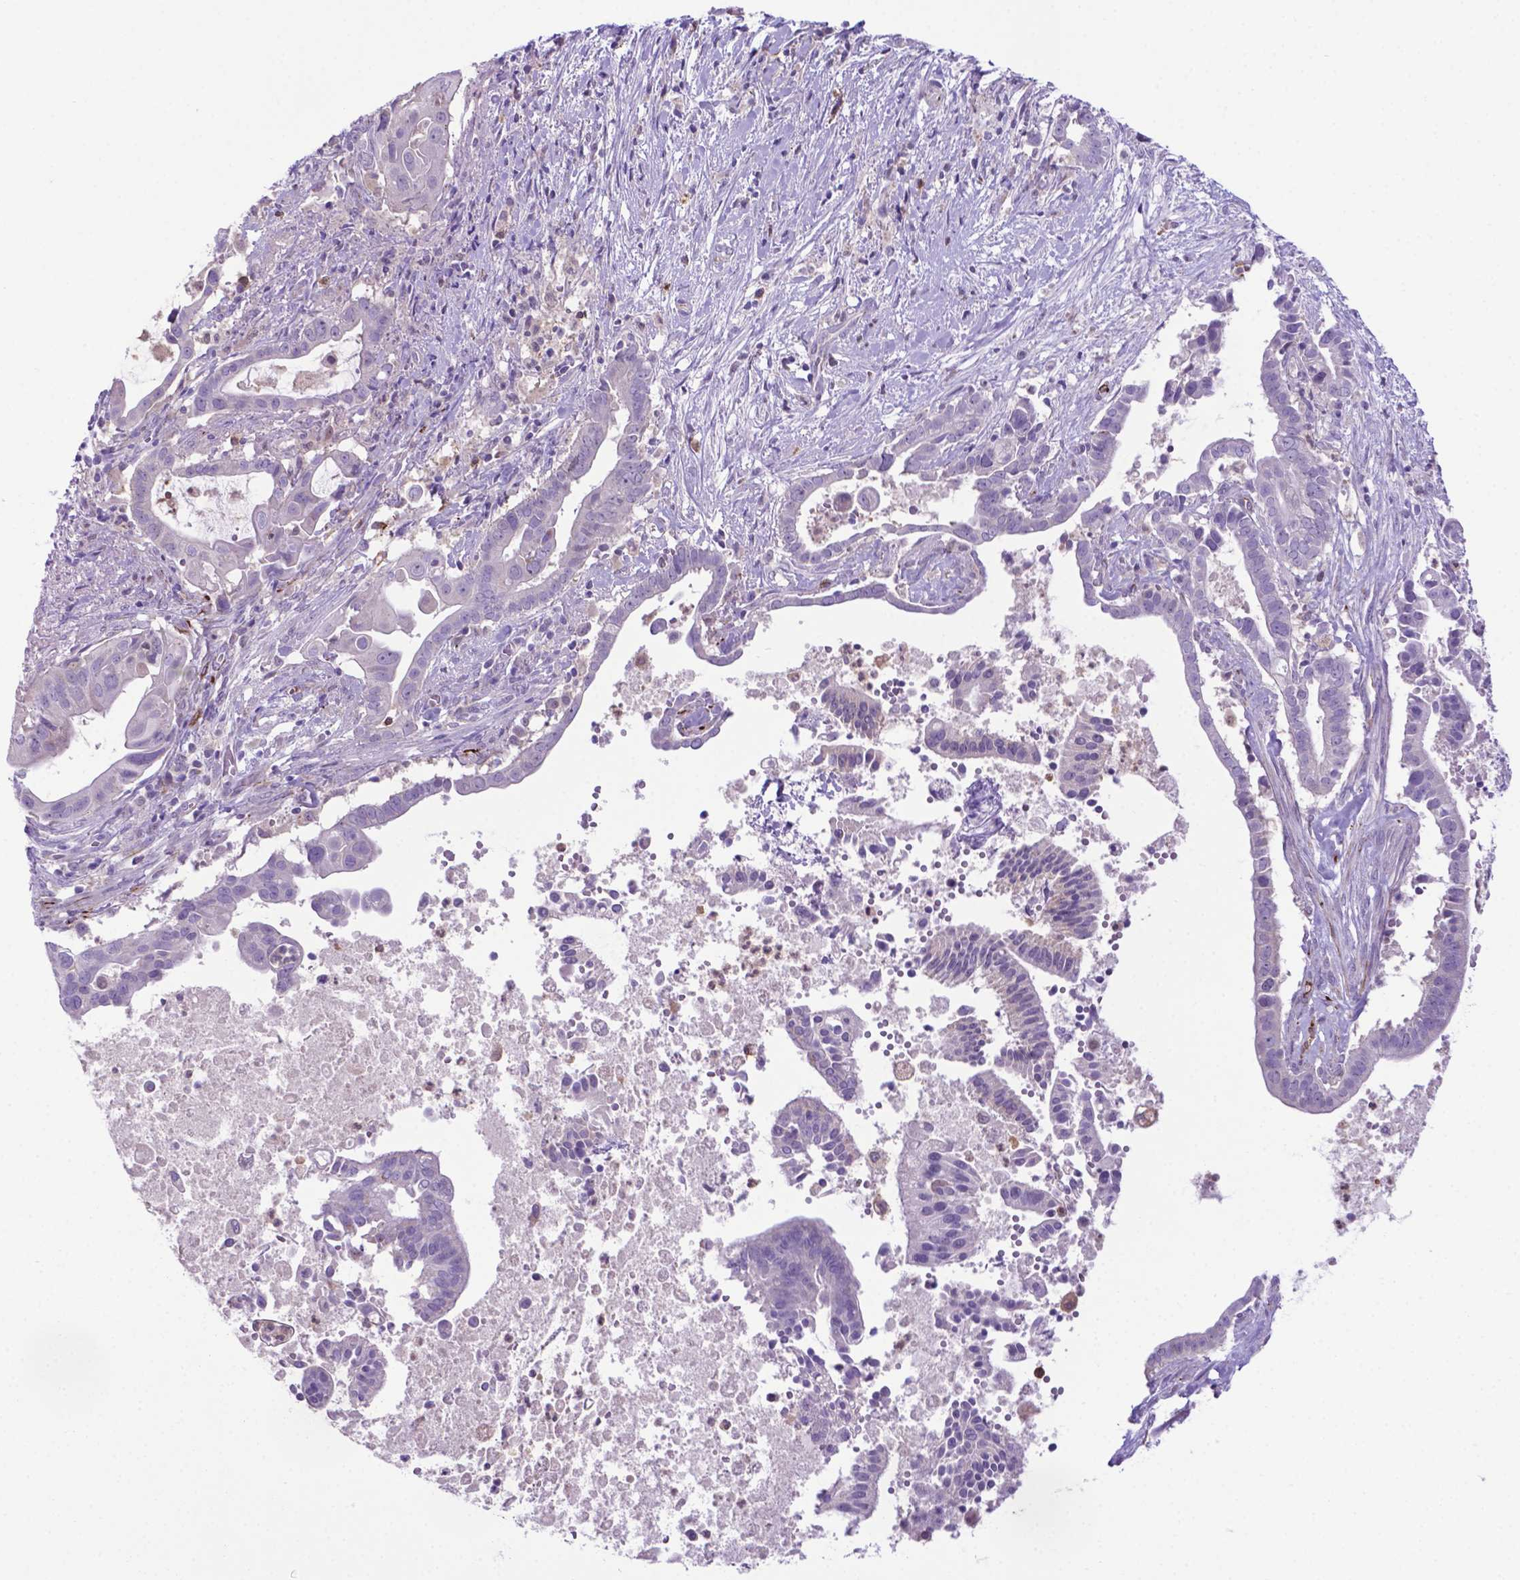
{"staining": {"intensity": "negative", "quantity": "none", "location": "none"}, "tissue": "pancreatic cancer", "cell_type": "Tumor cells", "image_type": "cancer", "snomed": [{"axis": "morphology", "description": "Adenocarcinoma, NOS"}, {"axis": "topography", "description": "Pancreas"}], "caption": "DAB immunohistochemical staining of pancreatic cancer (adenocarcinoma) displays no significant staining in tumor cells.", "gene": "LZTR1", "patient": {"sex": "male", "age": 61}}